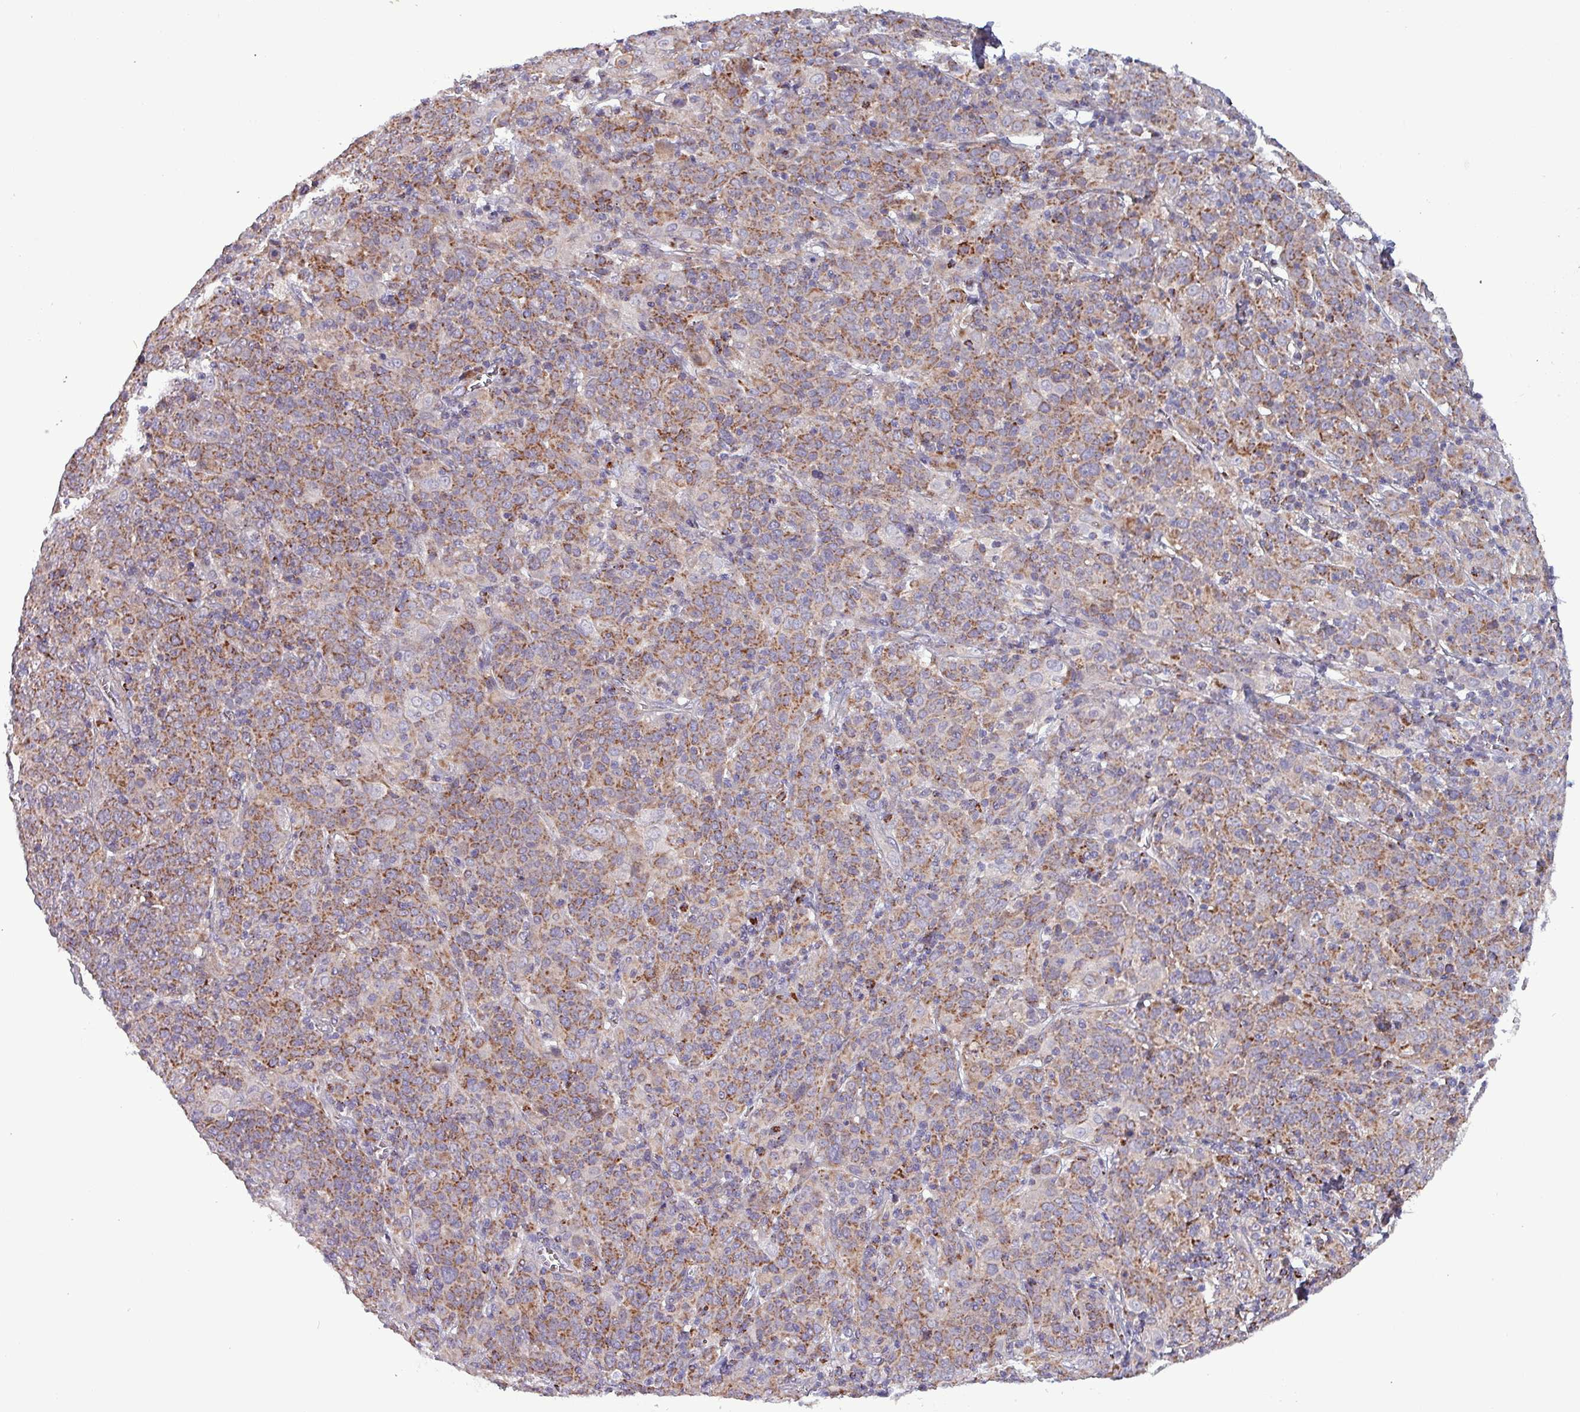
{"staining": {"intensity": "moderate", "quantity": ">75%", "location": "cytoplasmic/membranous"}, "tissue": "cervical cancer", "cell_type": "Tumor cells", "image_type": "cancer", "snomed": [{"axis": "morphology", "description": "Squamous cell carcinoma, NOS"}, {"axis": "topography", "description": "Cervix"}], "caption": "A high-resolution histopathology image shows immunohistochemistry staining of cervical cancer, which reveals moderate cytoplasmic/membranous staining in about >75% of tumor cells. (Brightfield microscopy of DAB IHC at high magnification).", "gene": "ZNF322", "patient": {"sex": "female", "age": 67}}